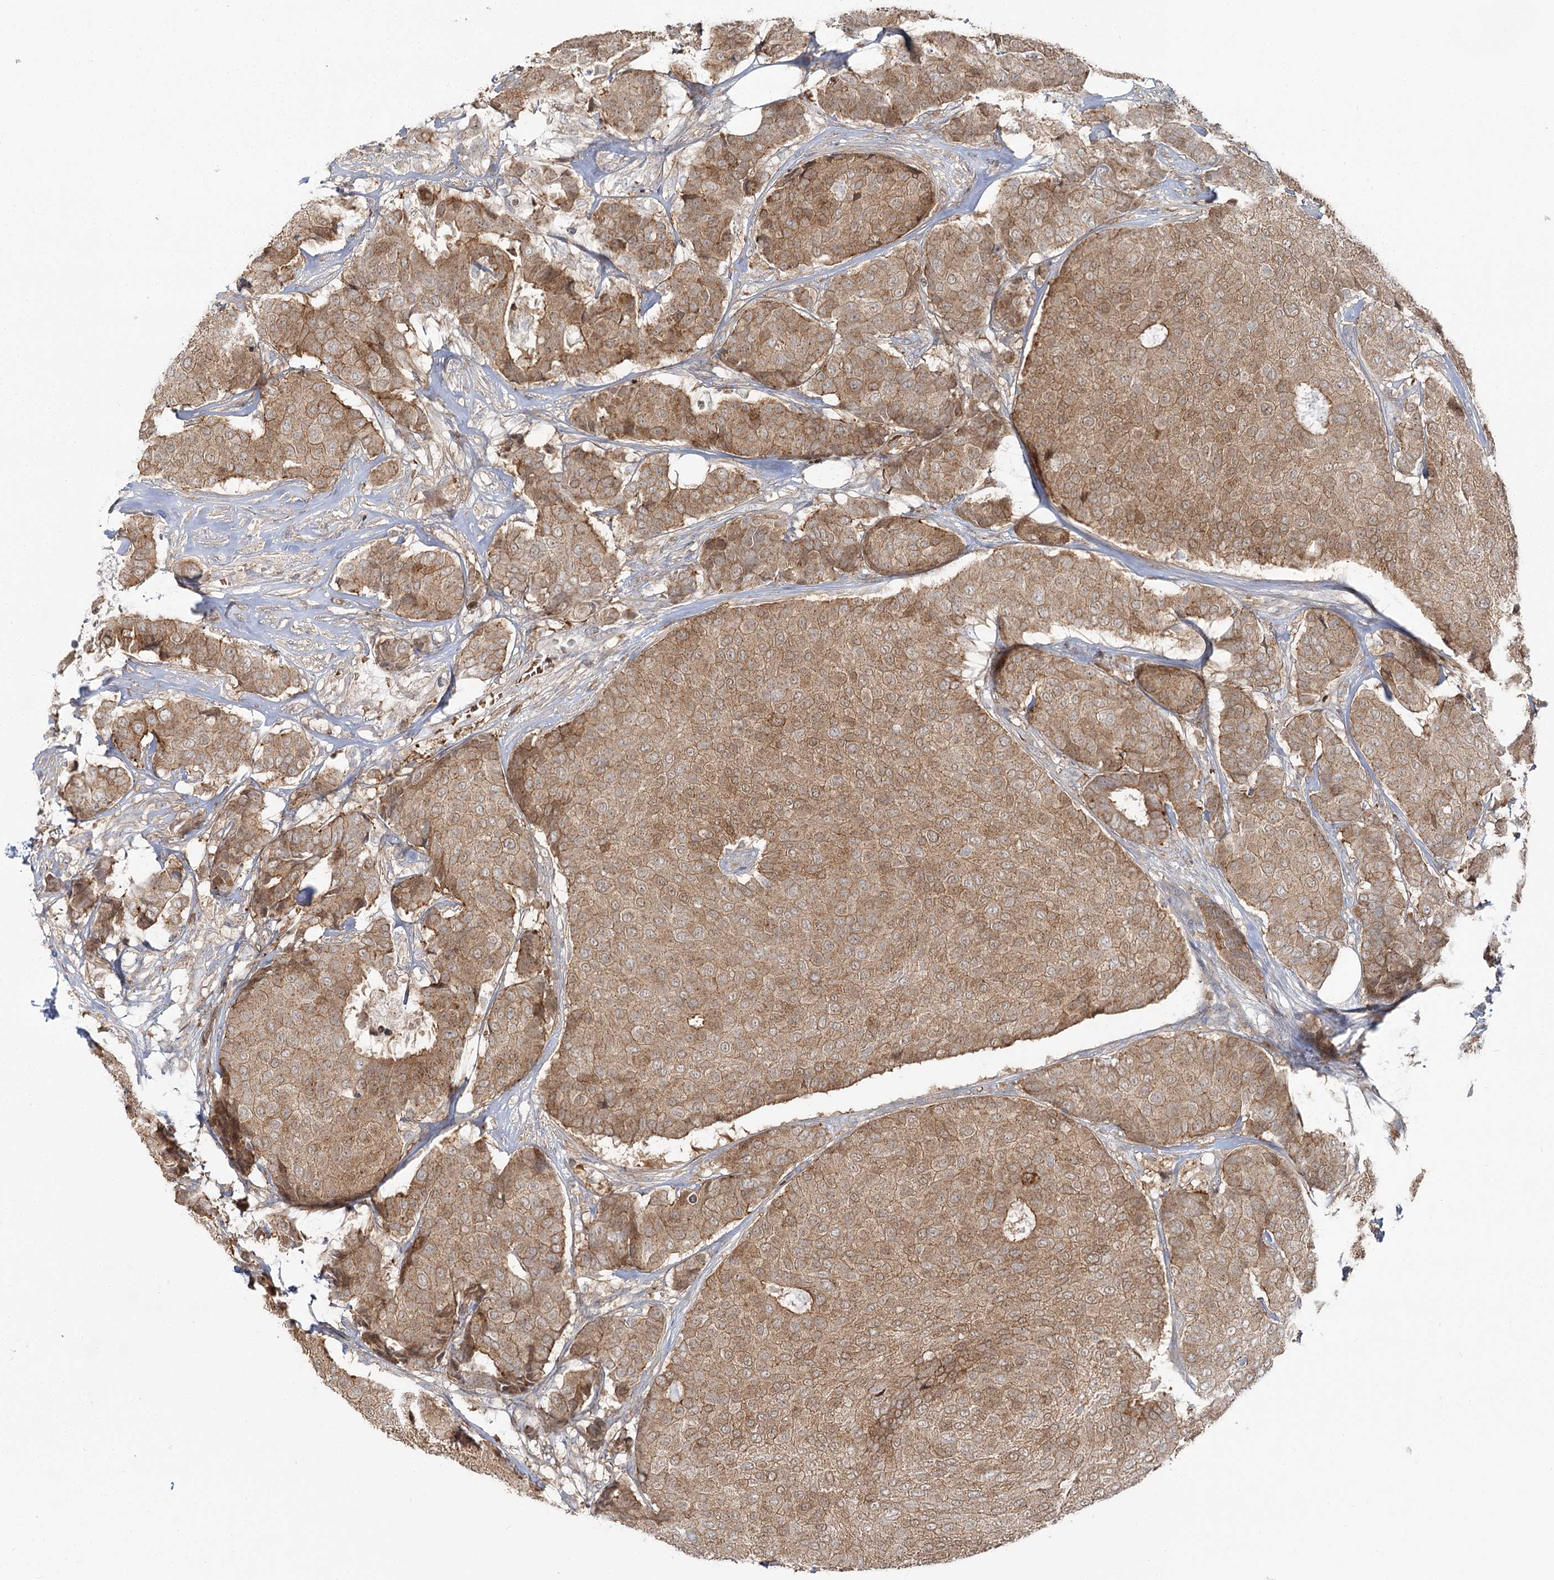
{"staining": {"intensity": "moderate", "quantity": ">75%", "location": "cytoplasmic/membranous"}, "tissue": "breast cancer", "cell_type": "Tumor cells", "image_type": "cancer", "snomed": [{"axis": "morphology", "description": "Duct carcinoma"}, {"axis": "topography", "description": "Breast"}], "caption": "Protein staining demonstrates moderate cytoplasmic/membranous expression in about >75% of tumor cells in breast cancer (infiltrating ductal carcinoma).", "gene": "PCBD2", "patient": {"sex": "female", "age": 75}}